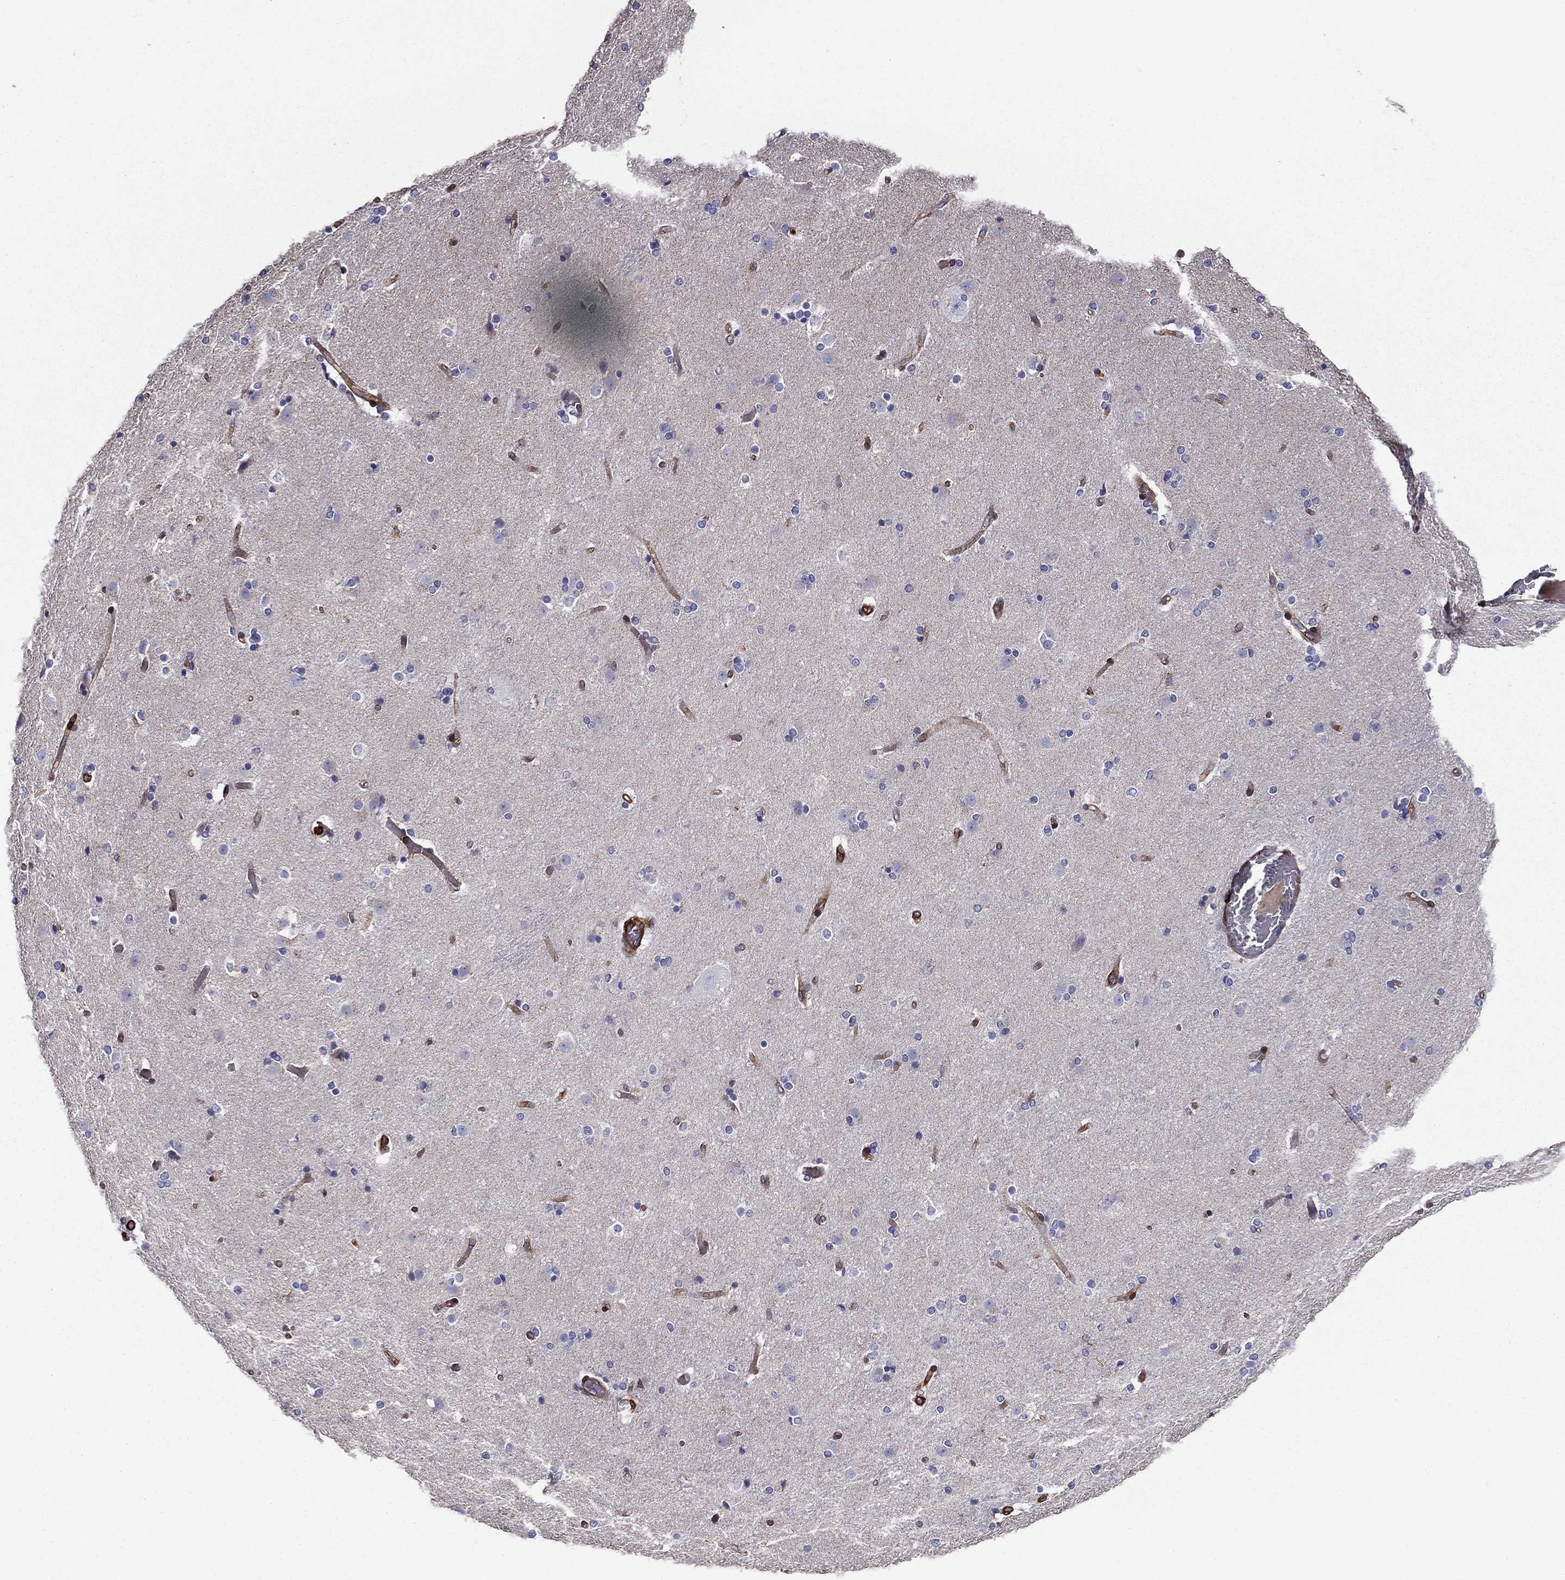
{"staining": {"intensity": "negative", "quantity": "none", "location": "none"}, "tissue": "caudate", "cell_type": "Glial cells", "image_type": "normal", "snomed": [{"axis": "morphology", "description": "Normal tissue, NOS"}, {"axis": "topography", "description": "Lateral ventricle wall"}], "caption": "Glial cells show no significant protein expression in normal caudate.", "gene": "EHBP1L1", "patient": {"sex": "female", "age": 71}}